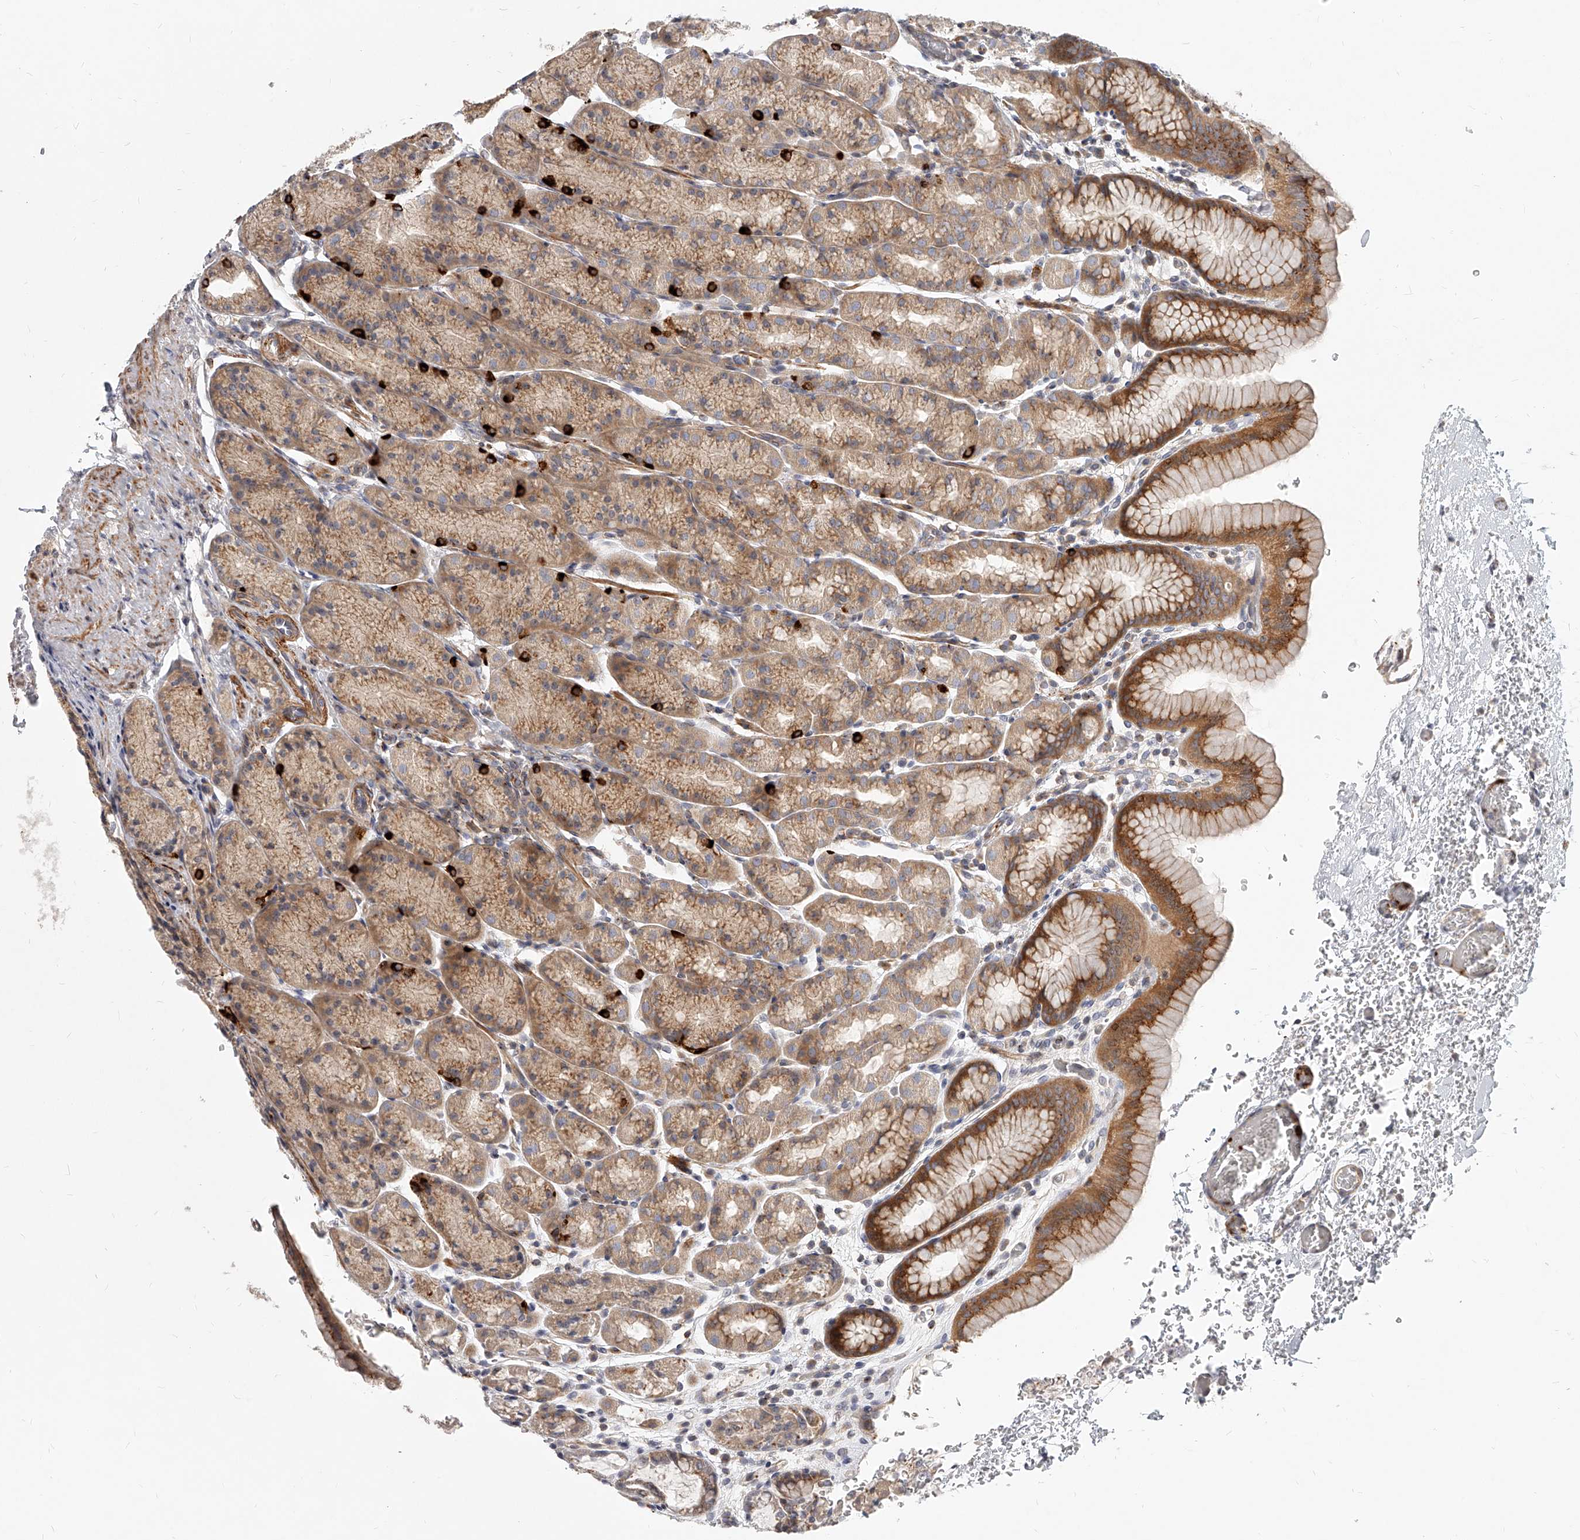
{"staining": {"intensity": "strong", "quantity": "25%-75%", "location": "cytoplasmic/membranous"}, "tissue": "stomach", "cell_type": "Glandular cells", "image_type": "normal", "snomed": [{"axis": "morphology", "description": "Normal tissue, NOS"}, {"axis": "topography", "description": "Stomach"}], "caption": "Stomach stained for a protein (brown) exhibits strong cytoplasmic/membranous positive expression in about 25%-75% of glandular cells.", "gene": "SLC37A1", "patient": {"sex": "male", "age": 42}}